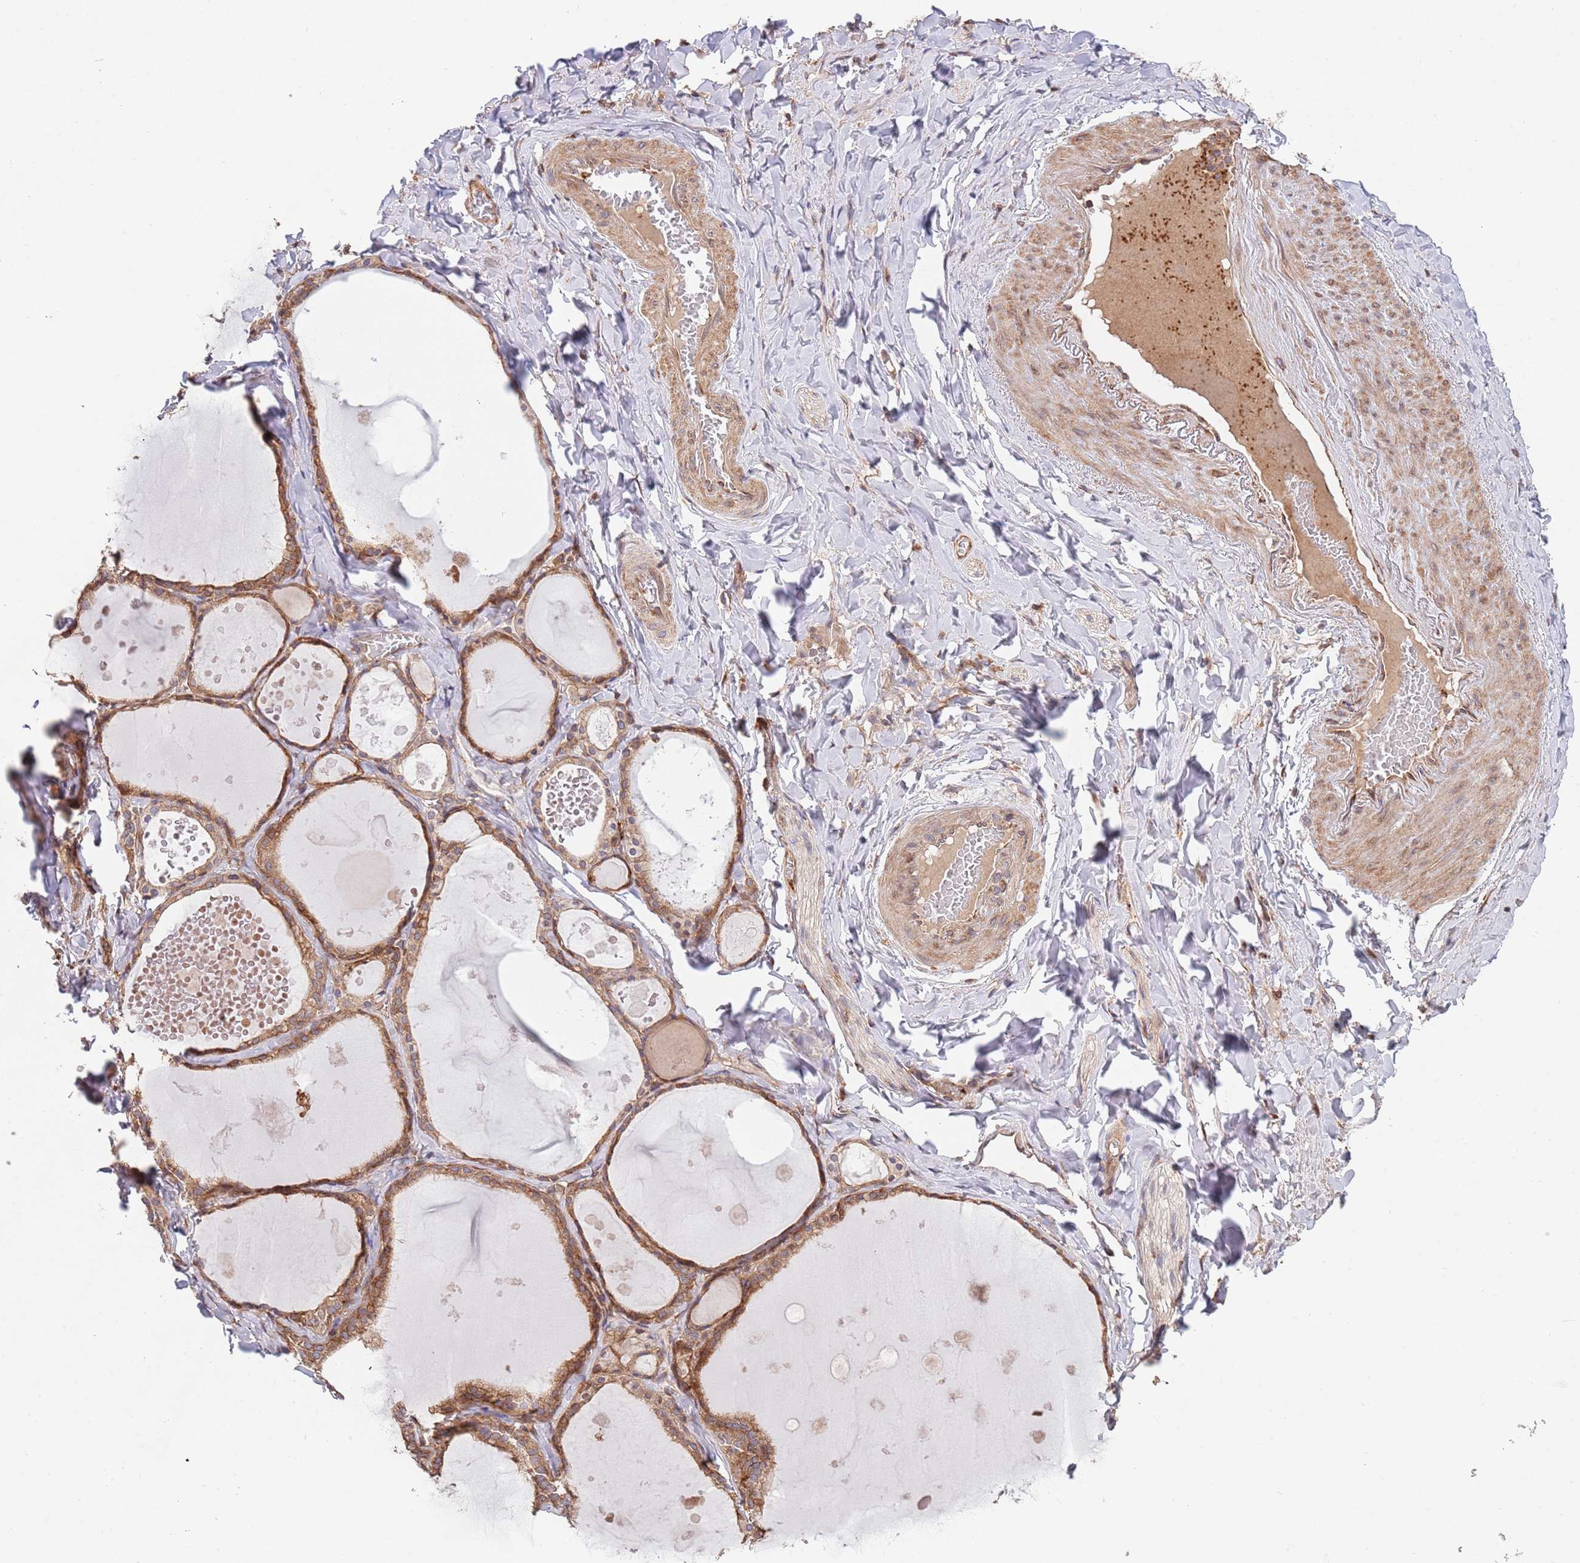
{"staining": {"intensity": "moderate", "quantity": ">75%", "location": "cytoplasmic/membranous"}, "tissue": "thyroid gland", "cell_type": "Glandular cells", "image_type": "normal", "snomed": [{"axis": "morphology", "description": "Normal tissue, NOS"}, {"axis": "topography", "description": "Thyroid gland"}], "caption": "Immunohistochemistry of unremarkable thyroid gland reveals medium levels of moderate cytoplasmic/membranous positivity in approximately >75% of glandular cells.", "gene": "RNF19B", "patient": {"sex": "male", "age": 56}}